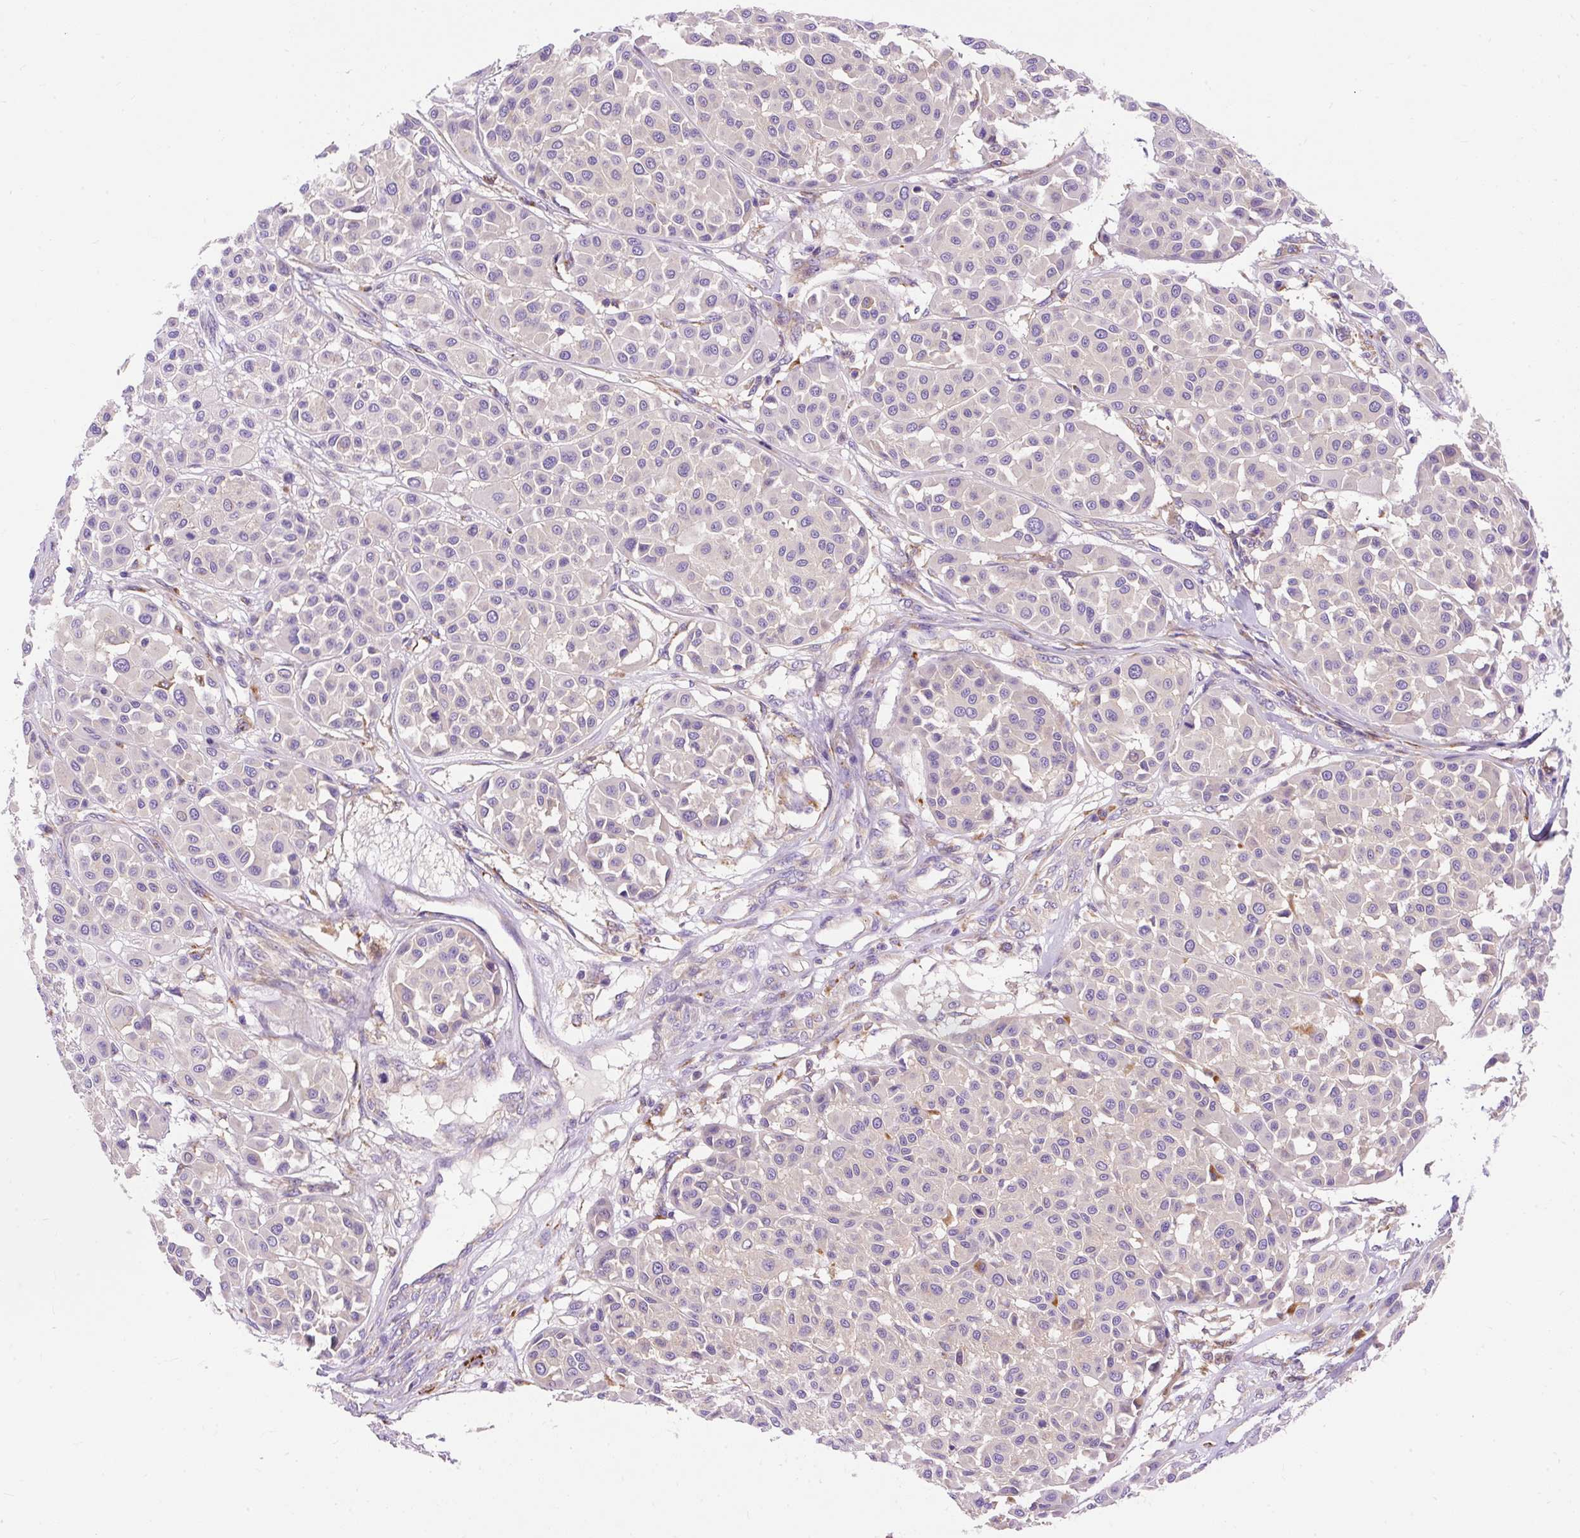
{"staining": {"intensity": "negative", "quantity": "none", "location": "none"}, "tissue": "melanoma", "cell_type": "Tumor cells", "image_type": "cancer", "snomed": [{"axis": "morphology", "description": "Malignant melanoma, Metastatic site"}, {"axis": "topography", "description": "Soft tissue"}], "caption": "Immunohistochemistry photomicrograph of malignant melanoma (metastatic site) stained for a protein (brown), which demonstrates no staining in tumor cells.", "gene": "OR4K15", "patient": {"sex": "male", "age": 41}}